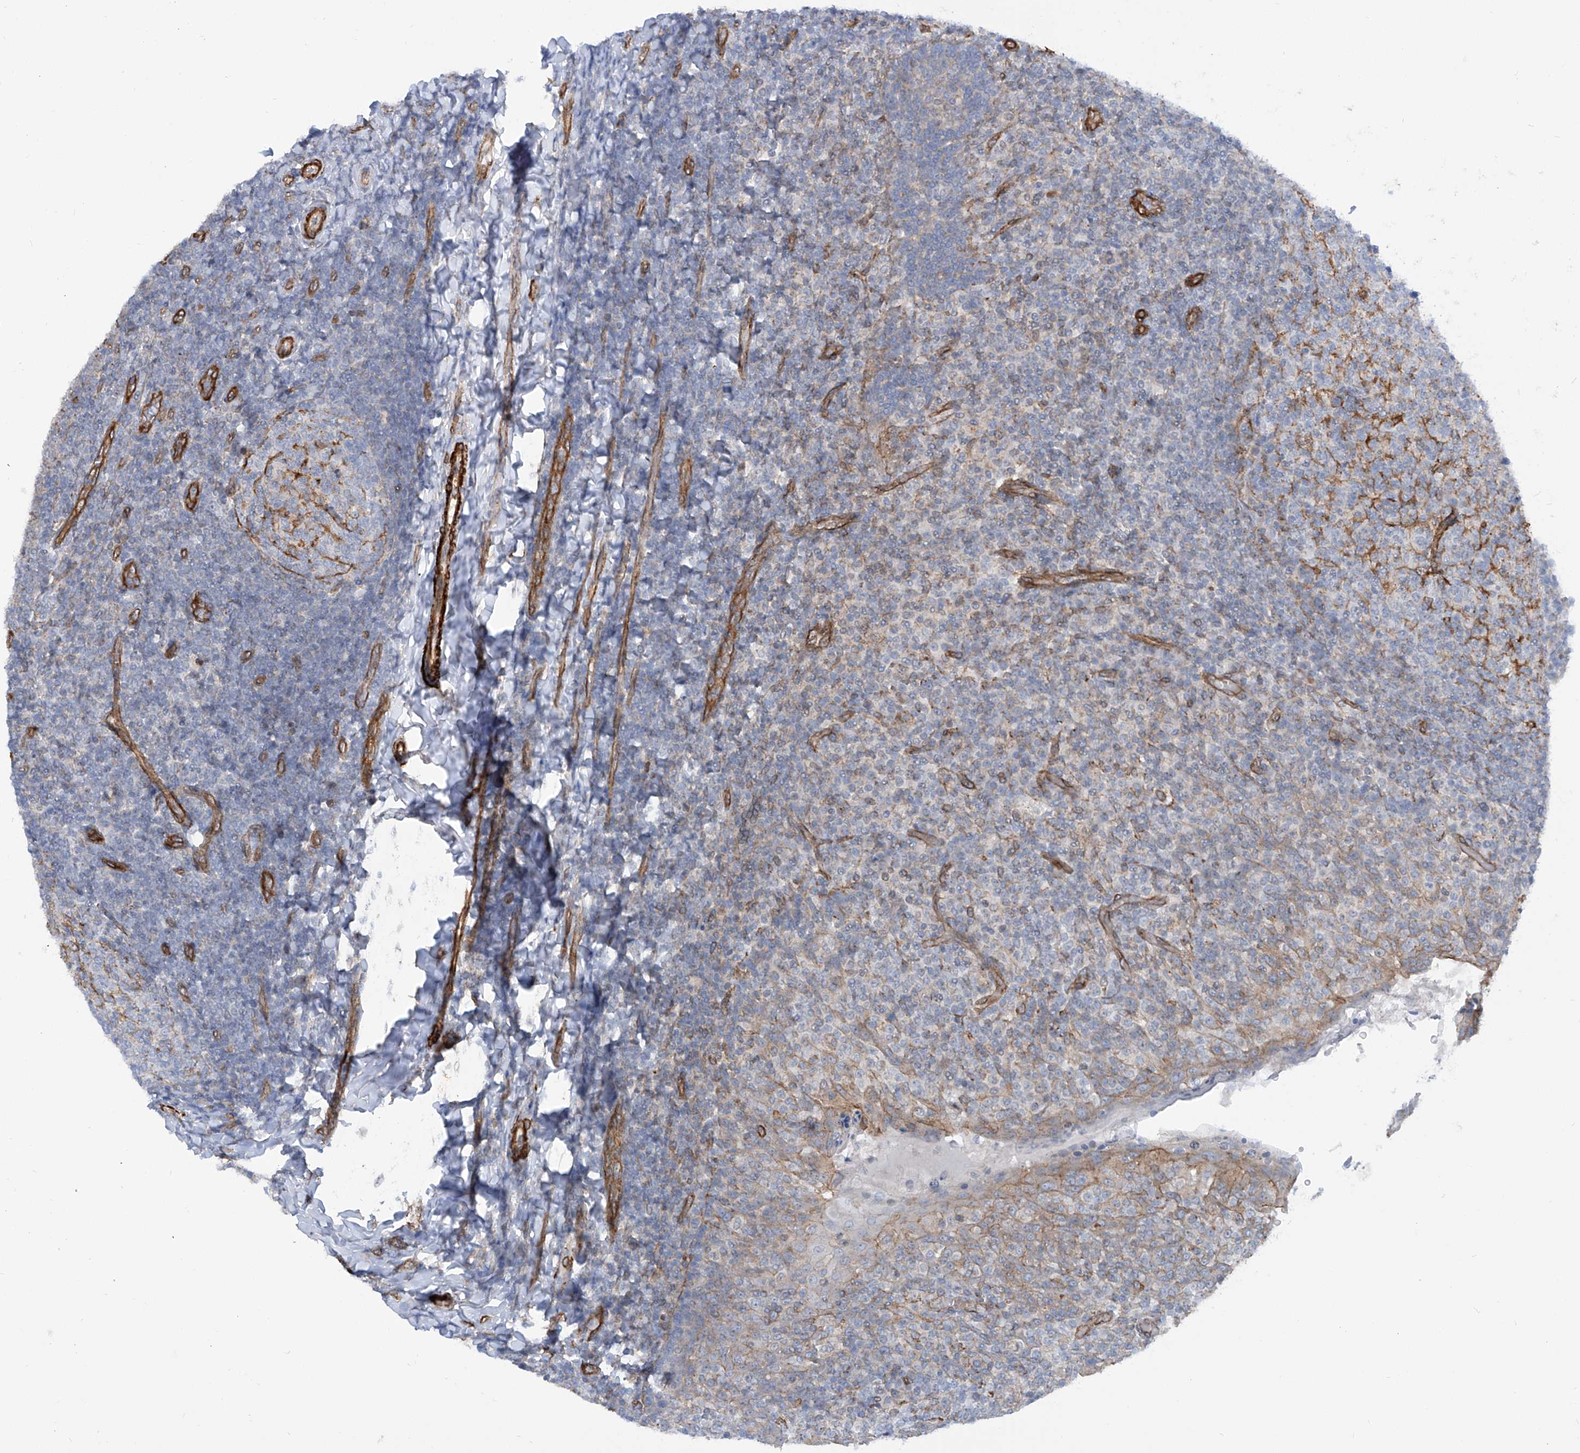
{"staining": {"intensity": "negative", "quantity": "none", "location": "none"}, "tissue": "tonsil", "cell_type": "Germinal center cells", "image_type": "normal", "snomed": [{"axis": "morphology", "description": "Normal tissue, NOS"}, {"axis": "topography", "description": "Tonsil"}], "caption": "Immunohistochemical staining of unremarkable tonsil demonstrates no significant expression in germinal center cells. Brightfield microscopy of immunohistochemistry (IHC) stained with DAB (3,3'-diaminobenzidine) (brown) and hematoxylin (blue), captured at high magnification.", "gene": "ZNF490", "patient": {"sex": "female", "age": 19}}